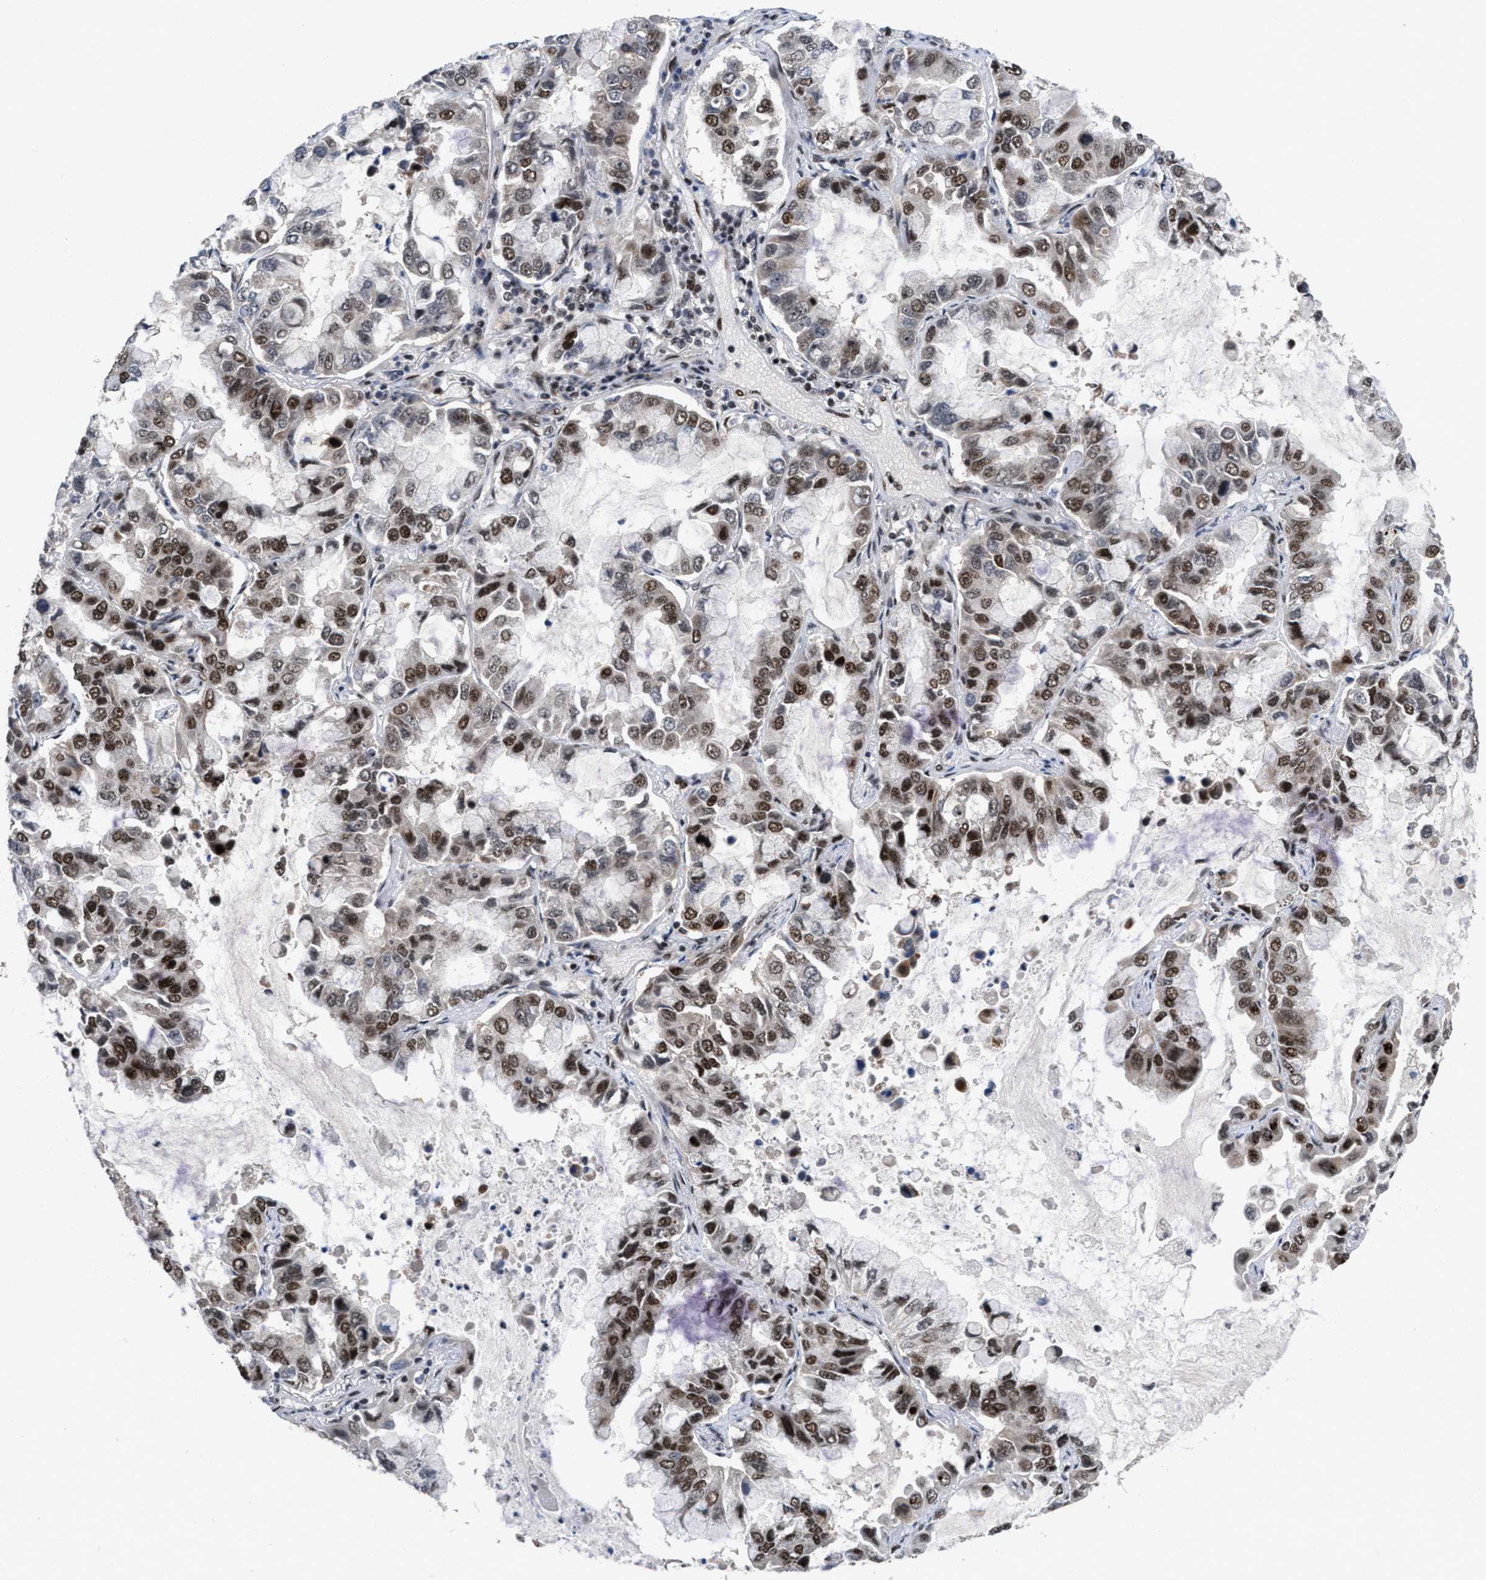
{"staining": {"intensity": "moderate", "quantity": ">75%", "location": "nuclear"}, "tissue": "lung cancer", "cell_type": "Tumor cells", "image_type": "cancer", "snomed": [{"axis": "morphology", "description": "Adenocarcinoma, NOS"}, {"axis": "topography", "description": "Lung"}], "caption": "Immunohistochemistry photomicrograph of neoplastic tissue: human lung adenocarcinoma stained using IHC shows medium levels of moderate protein expression localized specifically in the nuclear of tumor cells, appearing as a nuclear brown color.", "gene": "WIZ", "patient": {"sex": "male", "age": 64}}